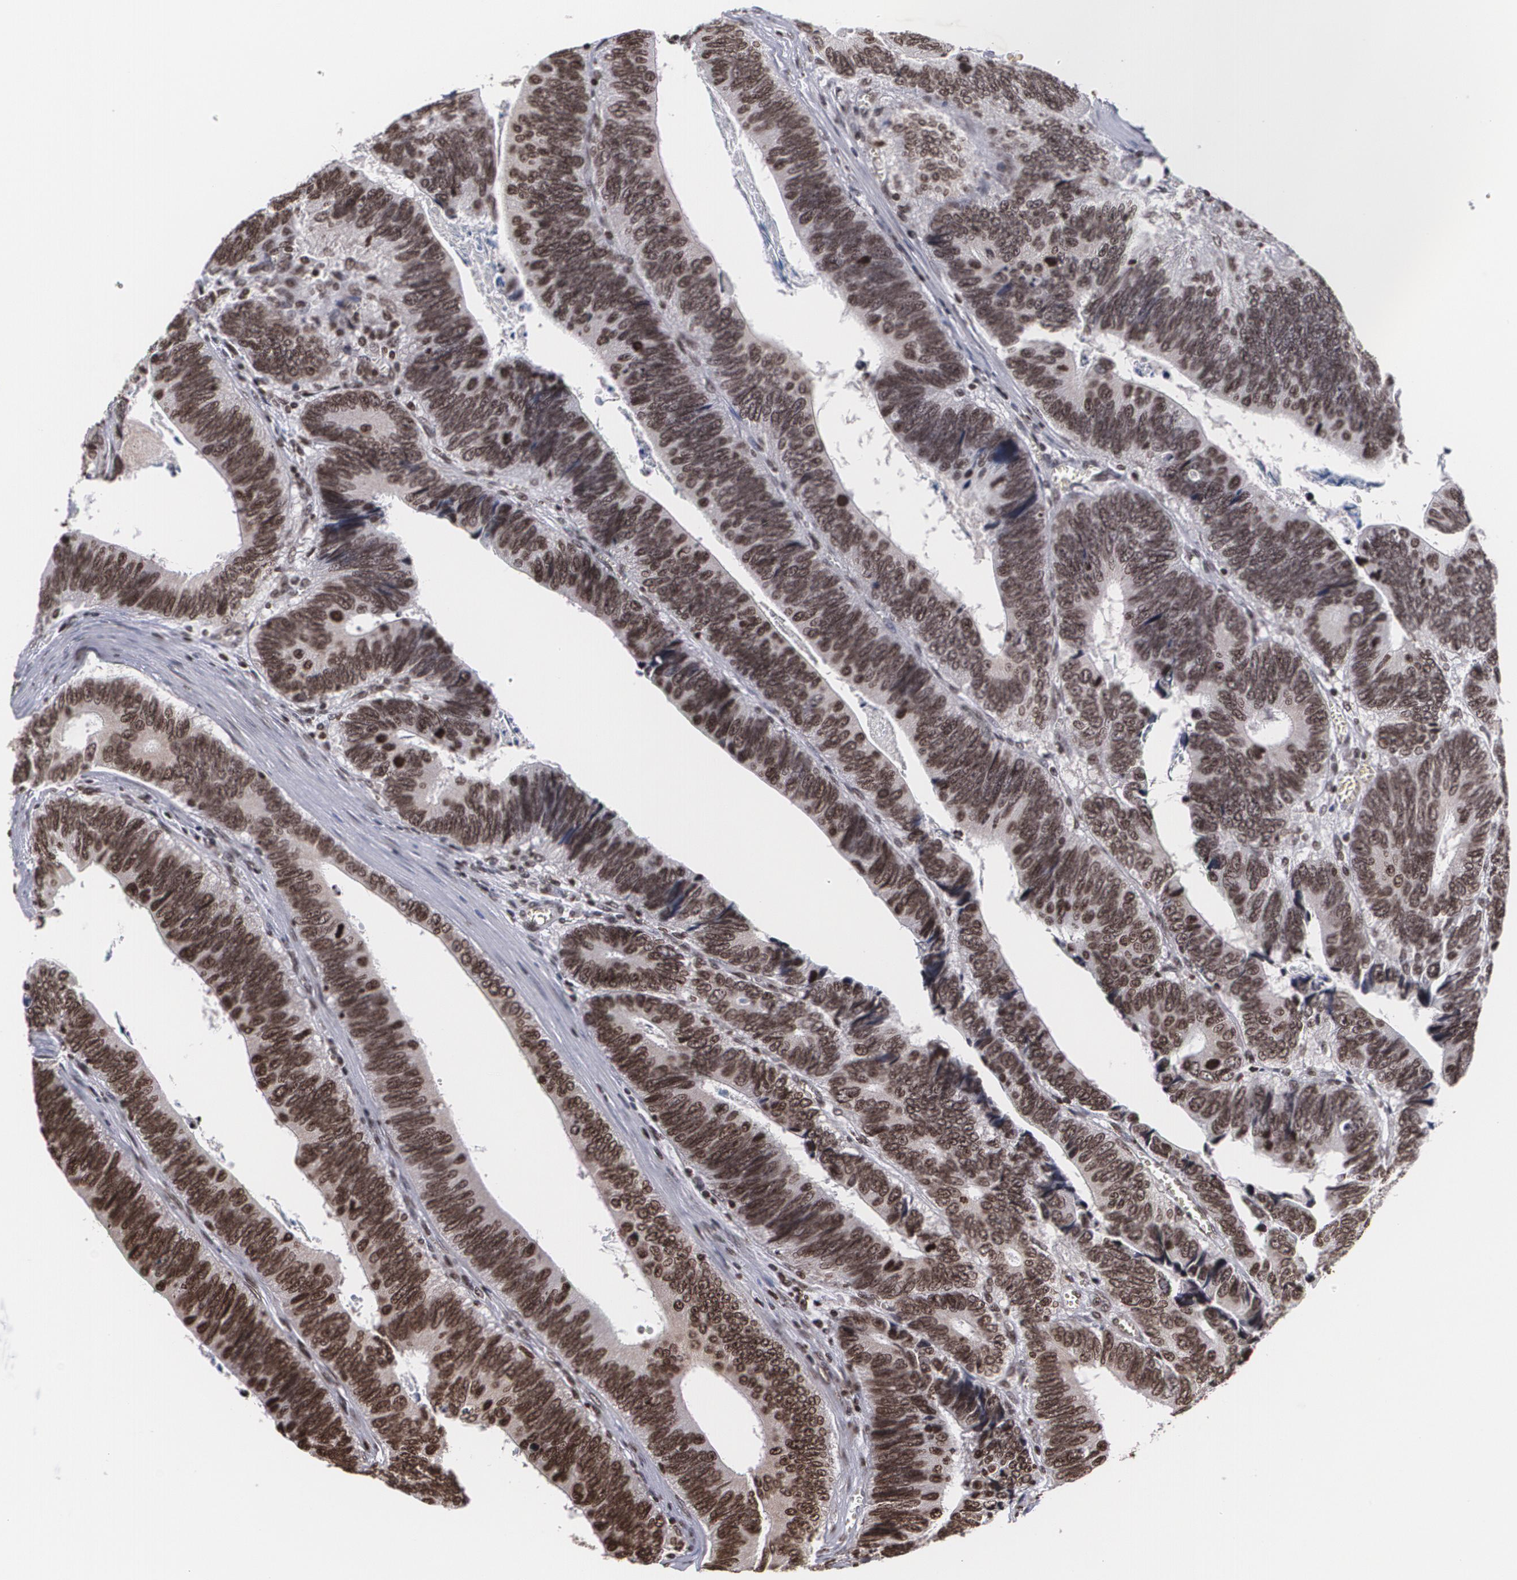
{"staining": {"intensity": "moderate", "quantity": ">75%", "location": "nuclear"}, "tissue": "colorectal cancer", "cell_type": "Tumor cells", "image_type": "cancer", "snomed": [{"axis": "morphology", "description": "Adenocarcinoma, NOS"}, {"axis": "topography", "description": "Colon"}], "caption": "IHC micrograph of human colorectal cancer (adenocarcinoma) stained for a protein (brown), which reveals medium levels of moderate nuclear expression in about >75% of tumor cells.", "gene": "MVP", "patient": {"sex": "male", "age": 72}}